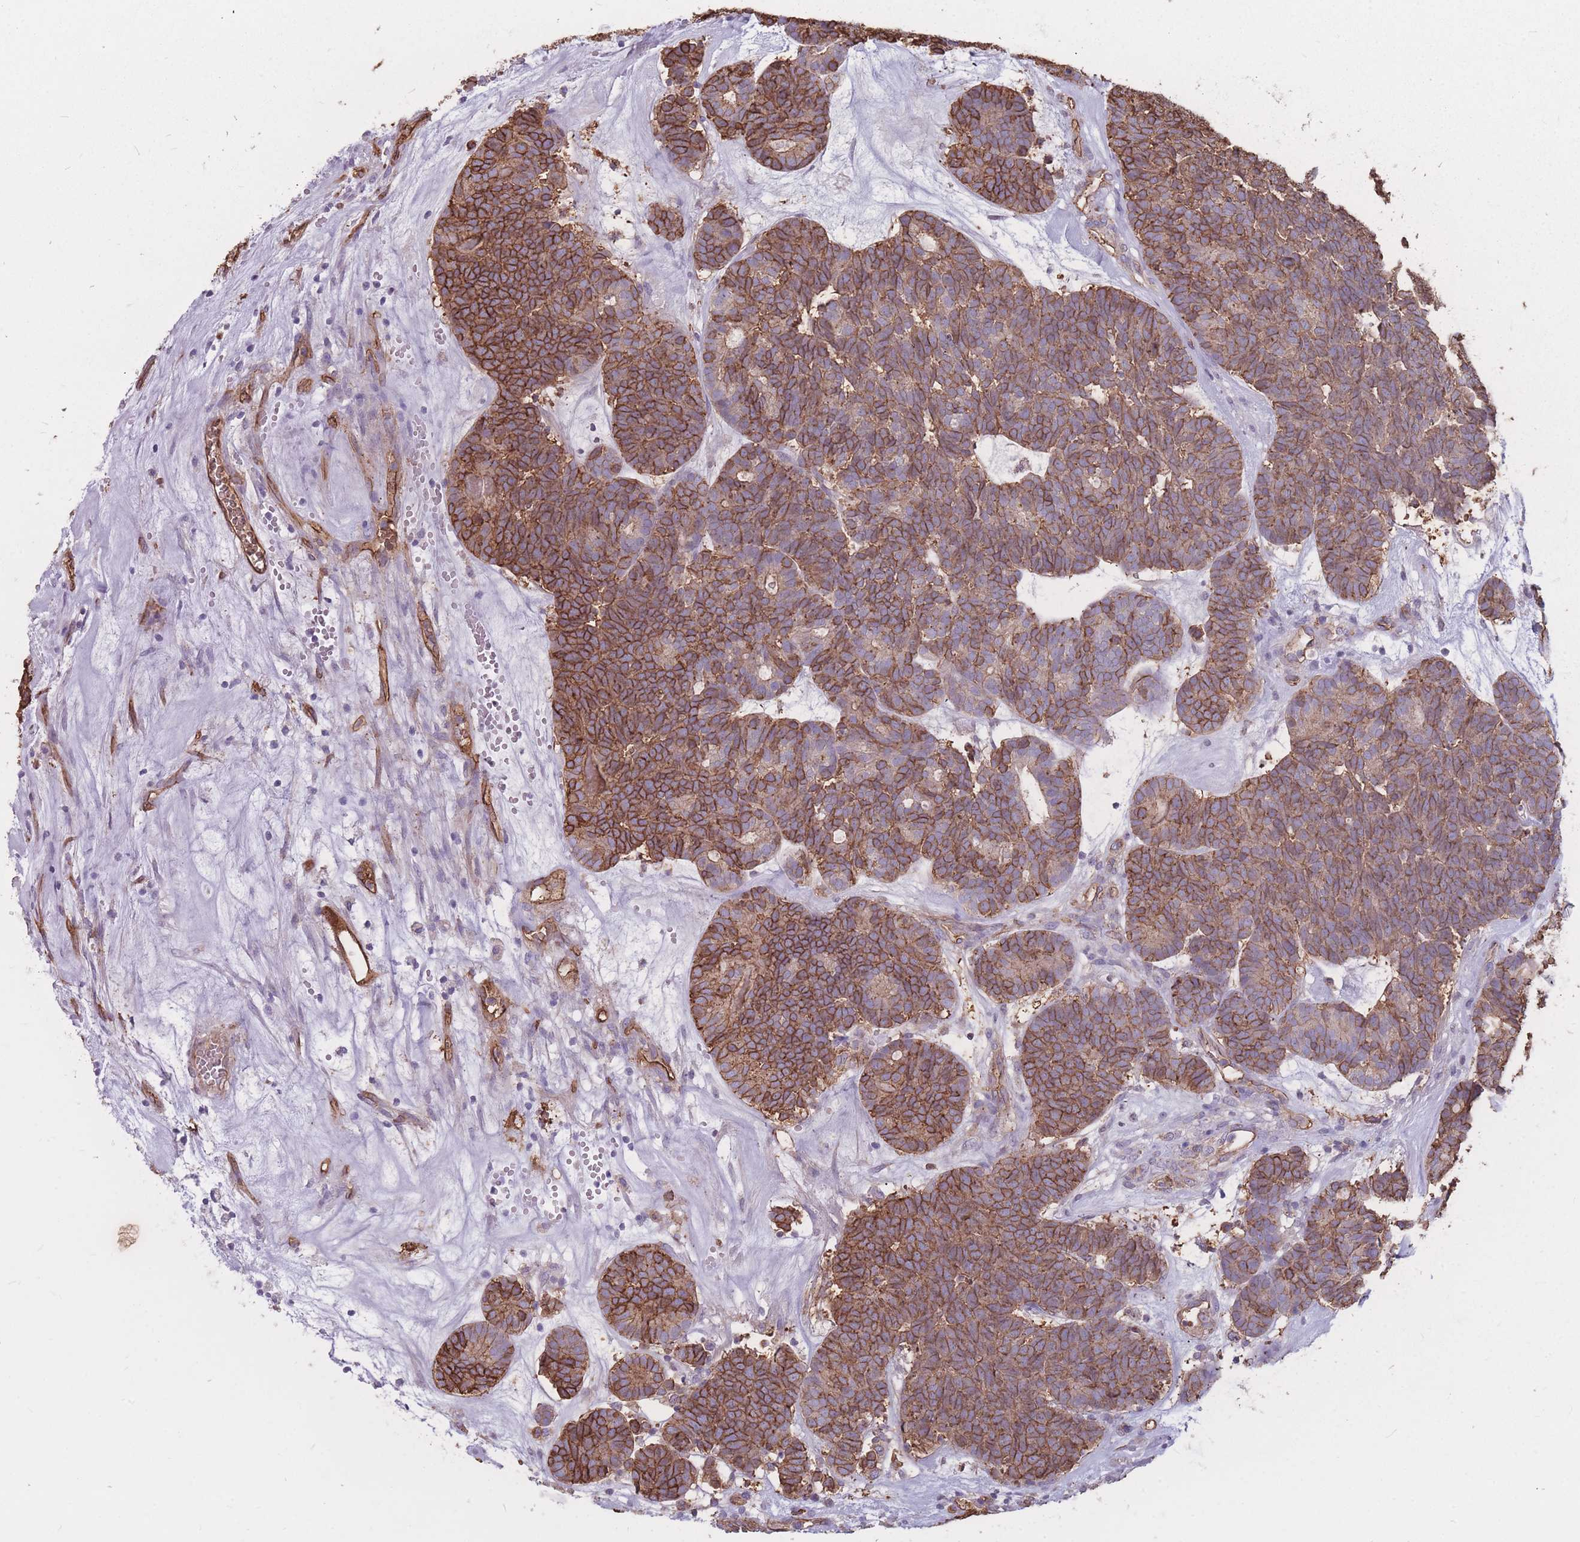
{"staining": {"intensity": "strong", "quantity": ">75%", "location": "cytoplasmic/membranous"}, "tissue": "head and neck cancer", "cell_type": "Tumor cells", "image_type": "cancer", "snomed": [{"axis": "morphology", "description": "Adenocarcinoma, NOS"}, {"axis": "topography", "description": "Head-Neck"}], "caption": "Adenocarcinoma (head and neck) stained with a protein marker reveals strong staining in tumor cells.", "gene": "GNA11", "patient": {"sex": "female", "age": 81}}